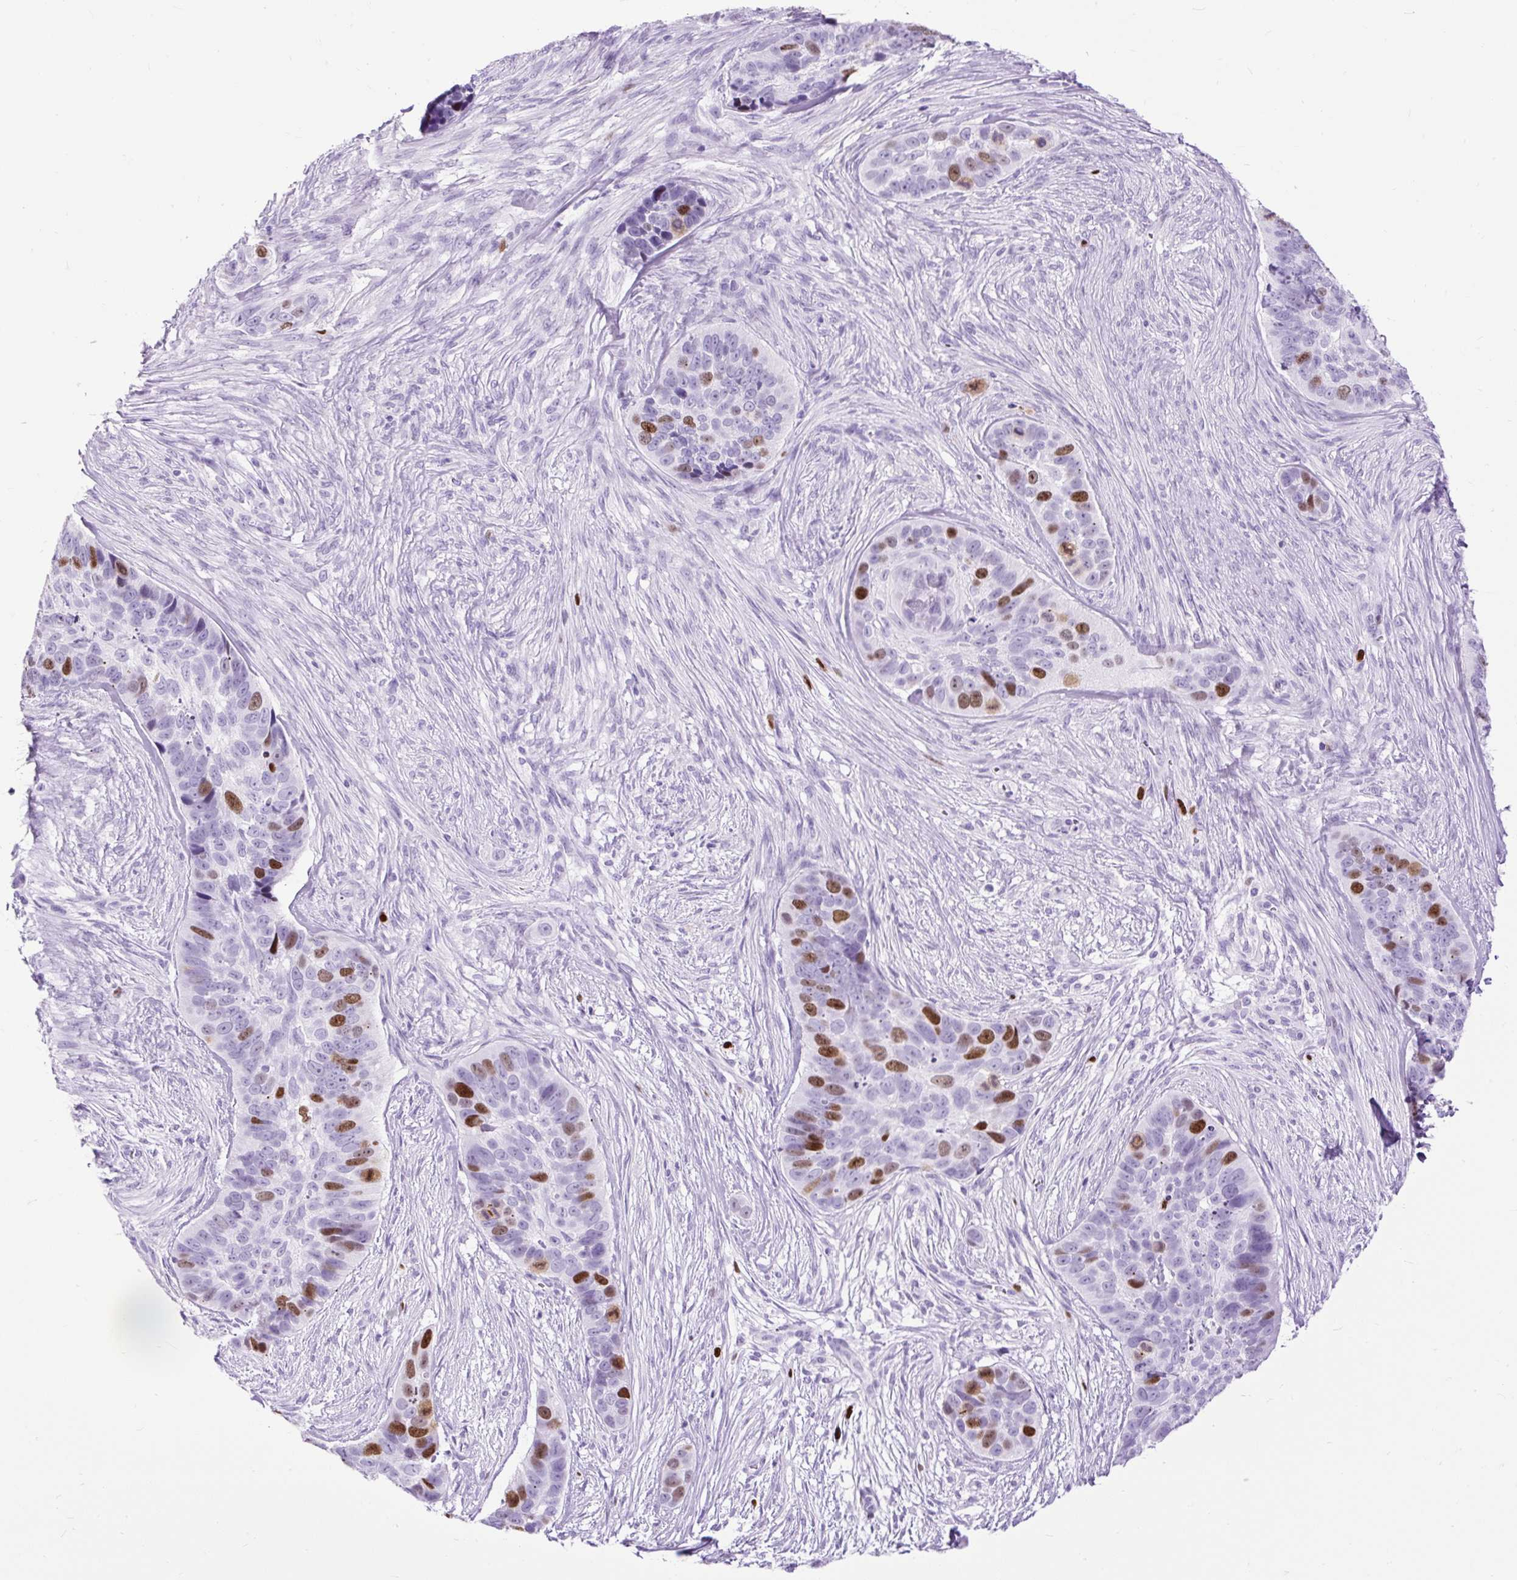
{"staining": {"intensity": "strong", "quantity": "<25%", "location": "nuclear"}, "tissue": "skin cancer", "cell_type": "Tumor cells", "image_type": "cancer", "snomed": [{"axis": "morphology", "description": "Basal cell carcinoma"}, {"axis": "topography", "description": "Skin"}], "caption": "Protein expression analysis of skin cancer (basal cell carcinoma) shows strong nuclear positivity in approximately <25% of tumor cells.", "gene": "RACGAP1", "patient": {"sex": "female", "age": 82}}